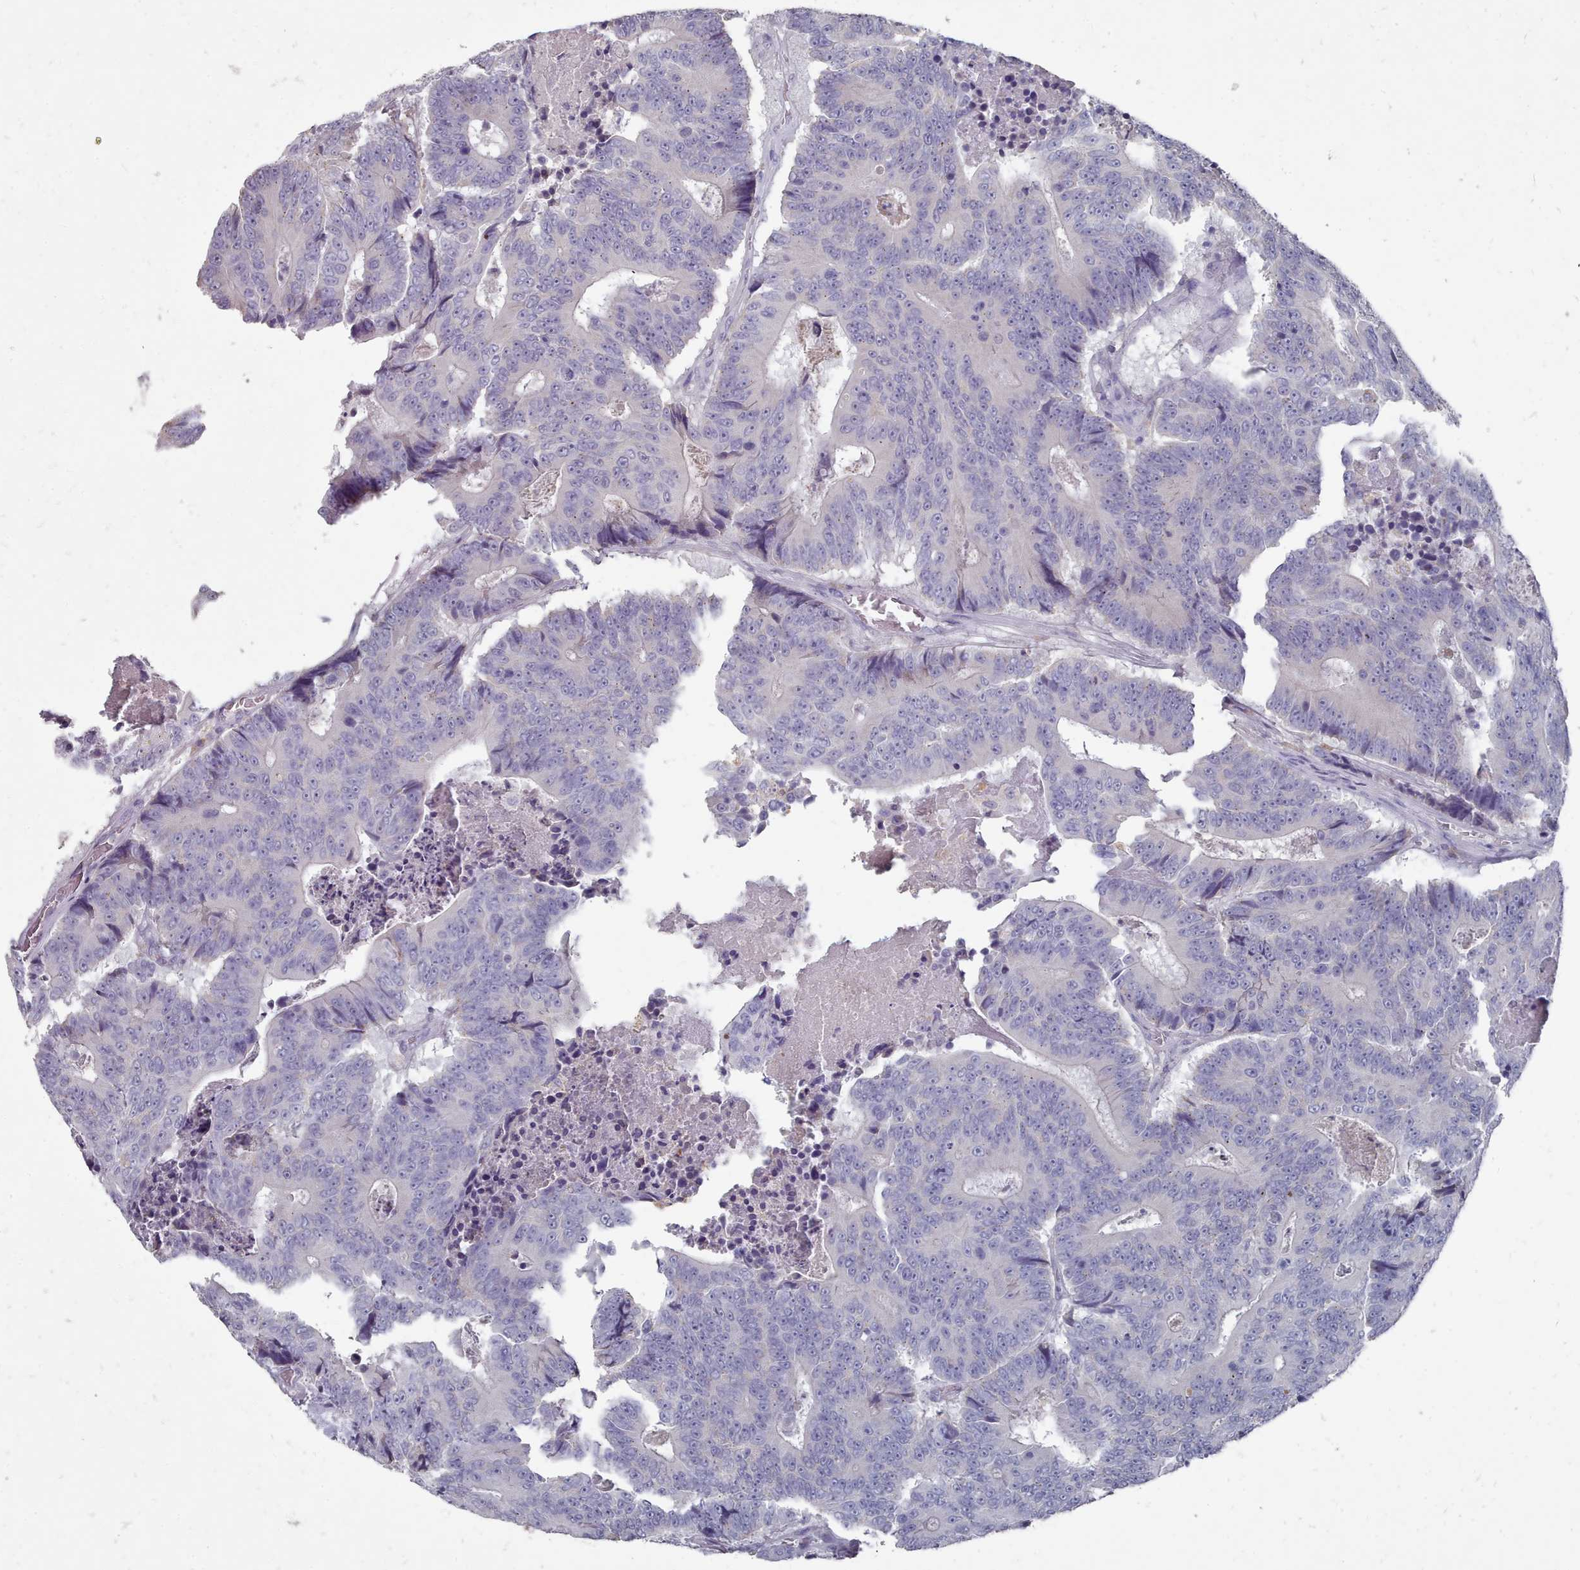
{"staining": {"intensity": "negative", "quantity": "none", "location": "none"}, "tissue": "colorectal cancer", "cell_type": "Tumor cells", "image_type": "cancer", "snomed": [{"axis": "morphology", "description": "Adenocarcinoma, NOS"}, {"axis": "topography", "description": "Colon"}], "caption": "Immunohistochemical staining of adenocarcinoma (colorectal) reveals no significant positivity in tumor cells.", "gene": "OTULINL", "patient": {"sex": "male", "age": 83}}